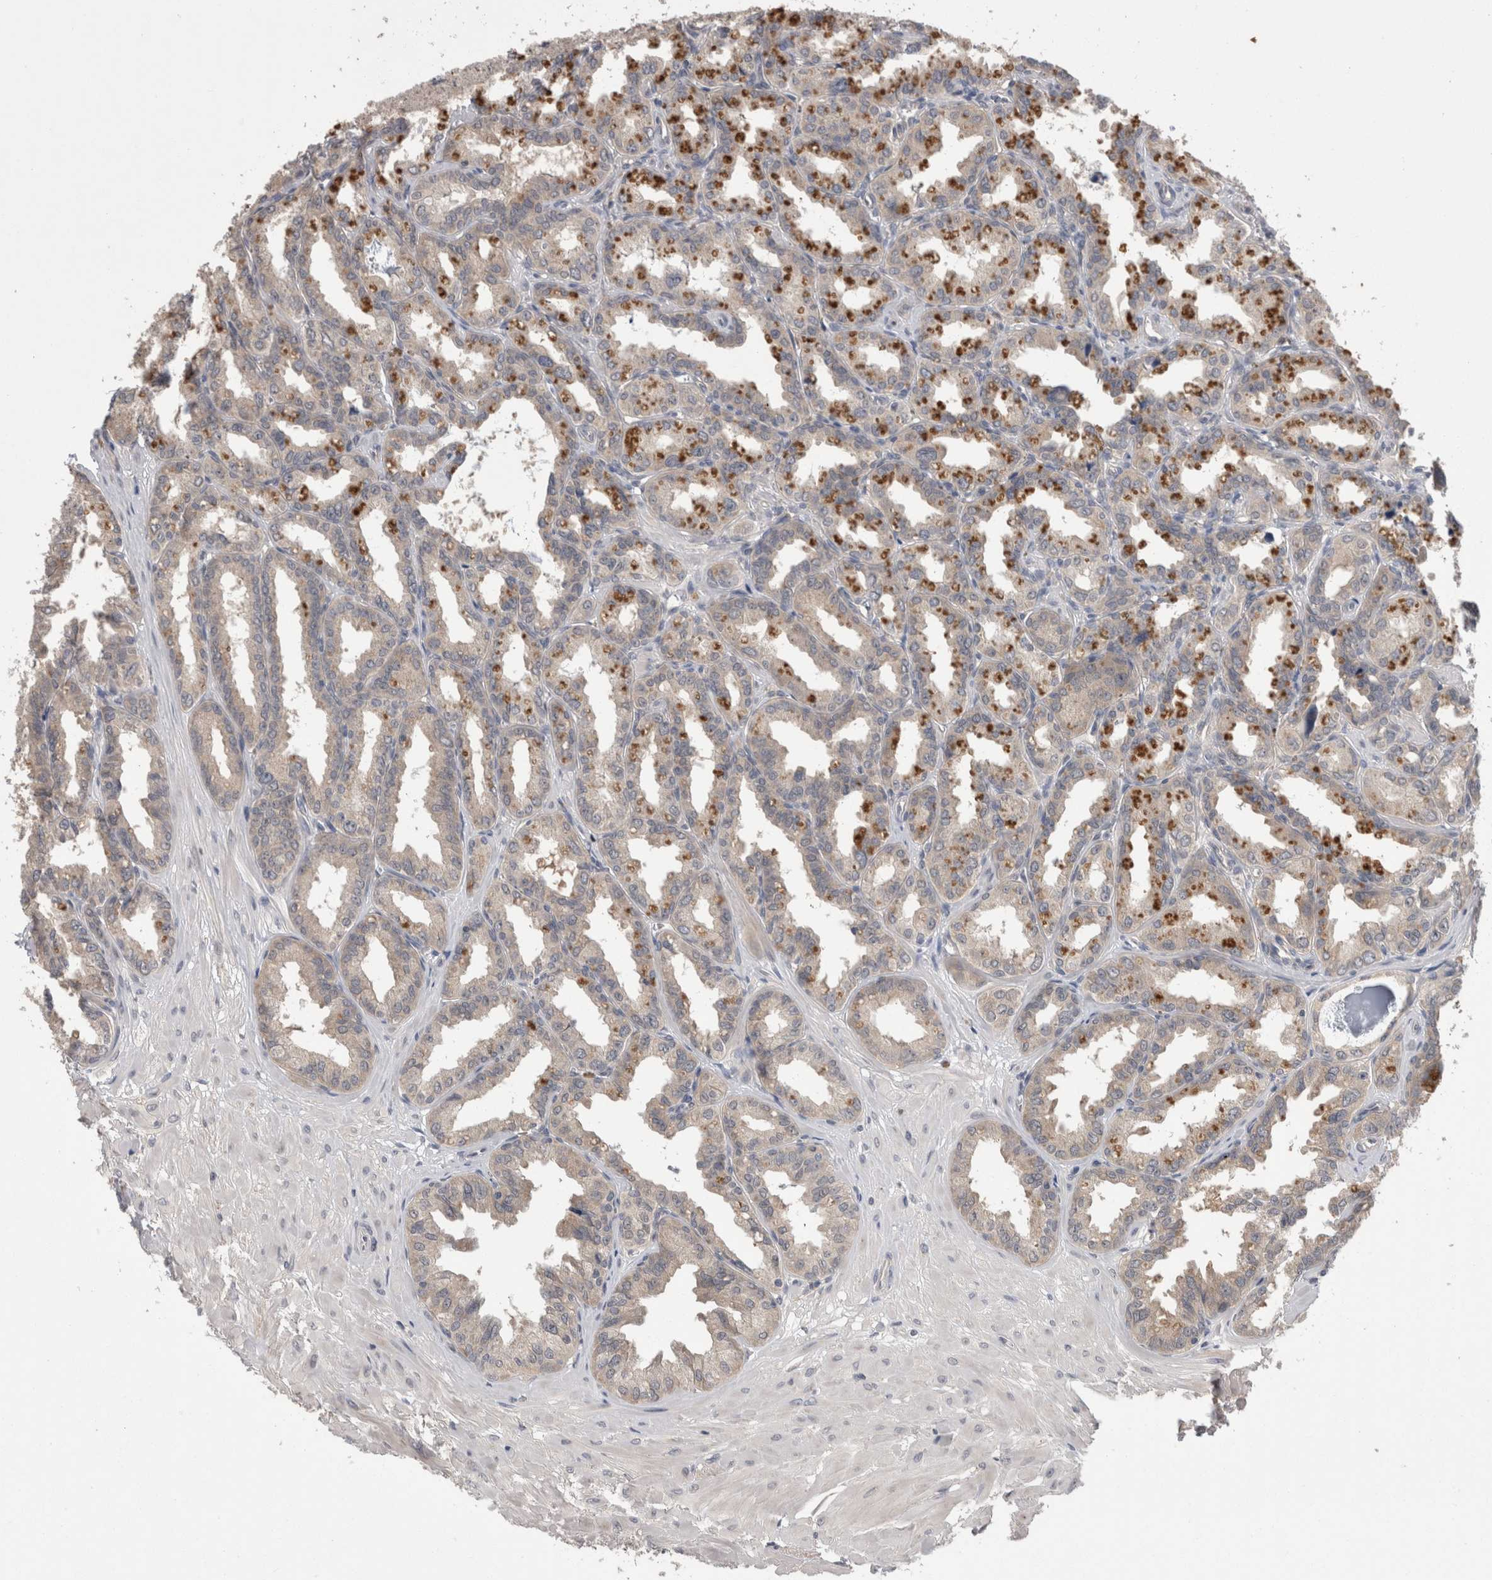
{"staining": {"intensity": "moderate", "quantity": "25%-75%", "location": "cytoplasmic/membranous"}, "tissue": "seminal vesicle", "cell_type": "Glandular cells", "image_type": "normal", "snomed": [{"axis": "morphology", "description": "Normal tissue, NOS"}, {"axis": "topography", "description": "Prostate"}, {"axis": "topography", "description": "Seminal veicle"}], "caption": "Immunohistochemical staining of normal seminal vesicle reveals moderate cytoplasmic/membranous protein staining in about 25%-75% of glandular cells.", "gene": "DCTN6", "patient": {"sex": "male", "age": 51}}